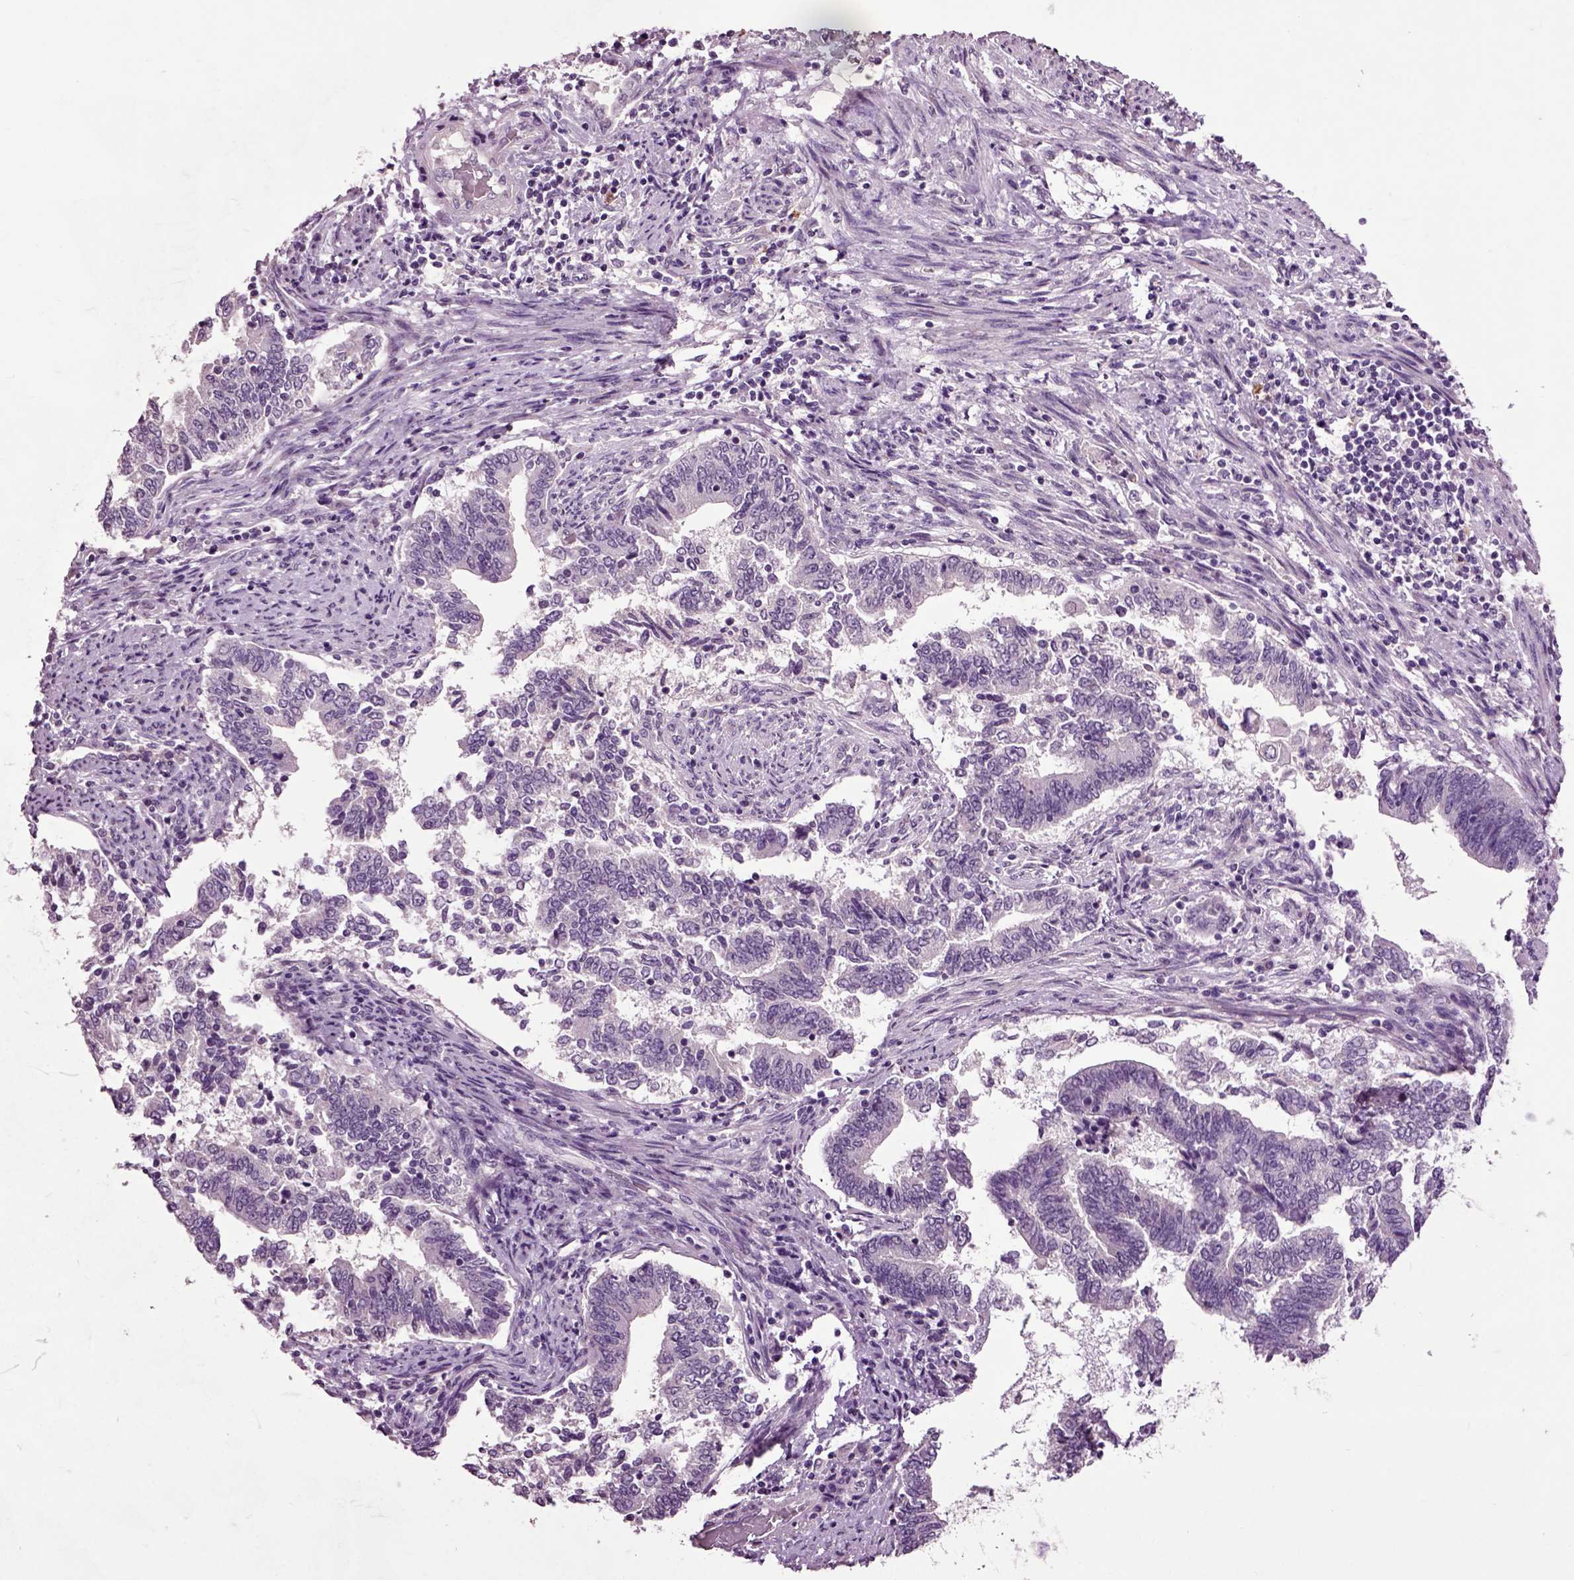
{"staining": {"intensity": "negative", "quantity": "none", "location": "none"}, "tissue": "endometrial cancer", "cell_type": "Tumor cells", "image_type": "cancer", "snomed": [{"axis": "morphology", "description": "Adenocarcinoma, NOS"}, {"axis": "topography", "description": "Endometrium"}], "caption": "High power microscopy photomicrograph of an immunohistochemistry (IHC) photomicrograph of endometrial cancer, revealing no significant positivity in tumor cells. (Stains: DAB immunohistochemistry with hematoxylin counter stain, Microscopy: brightfield microscopy at high magnification).", "gene": "CRHR1", "patient": {"sex": "female", "age": 65}}